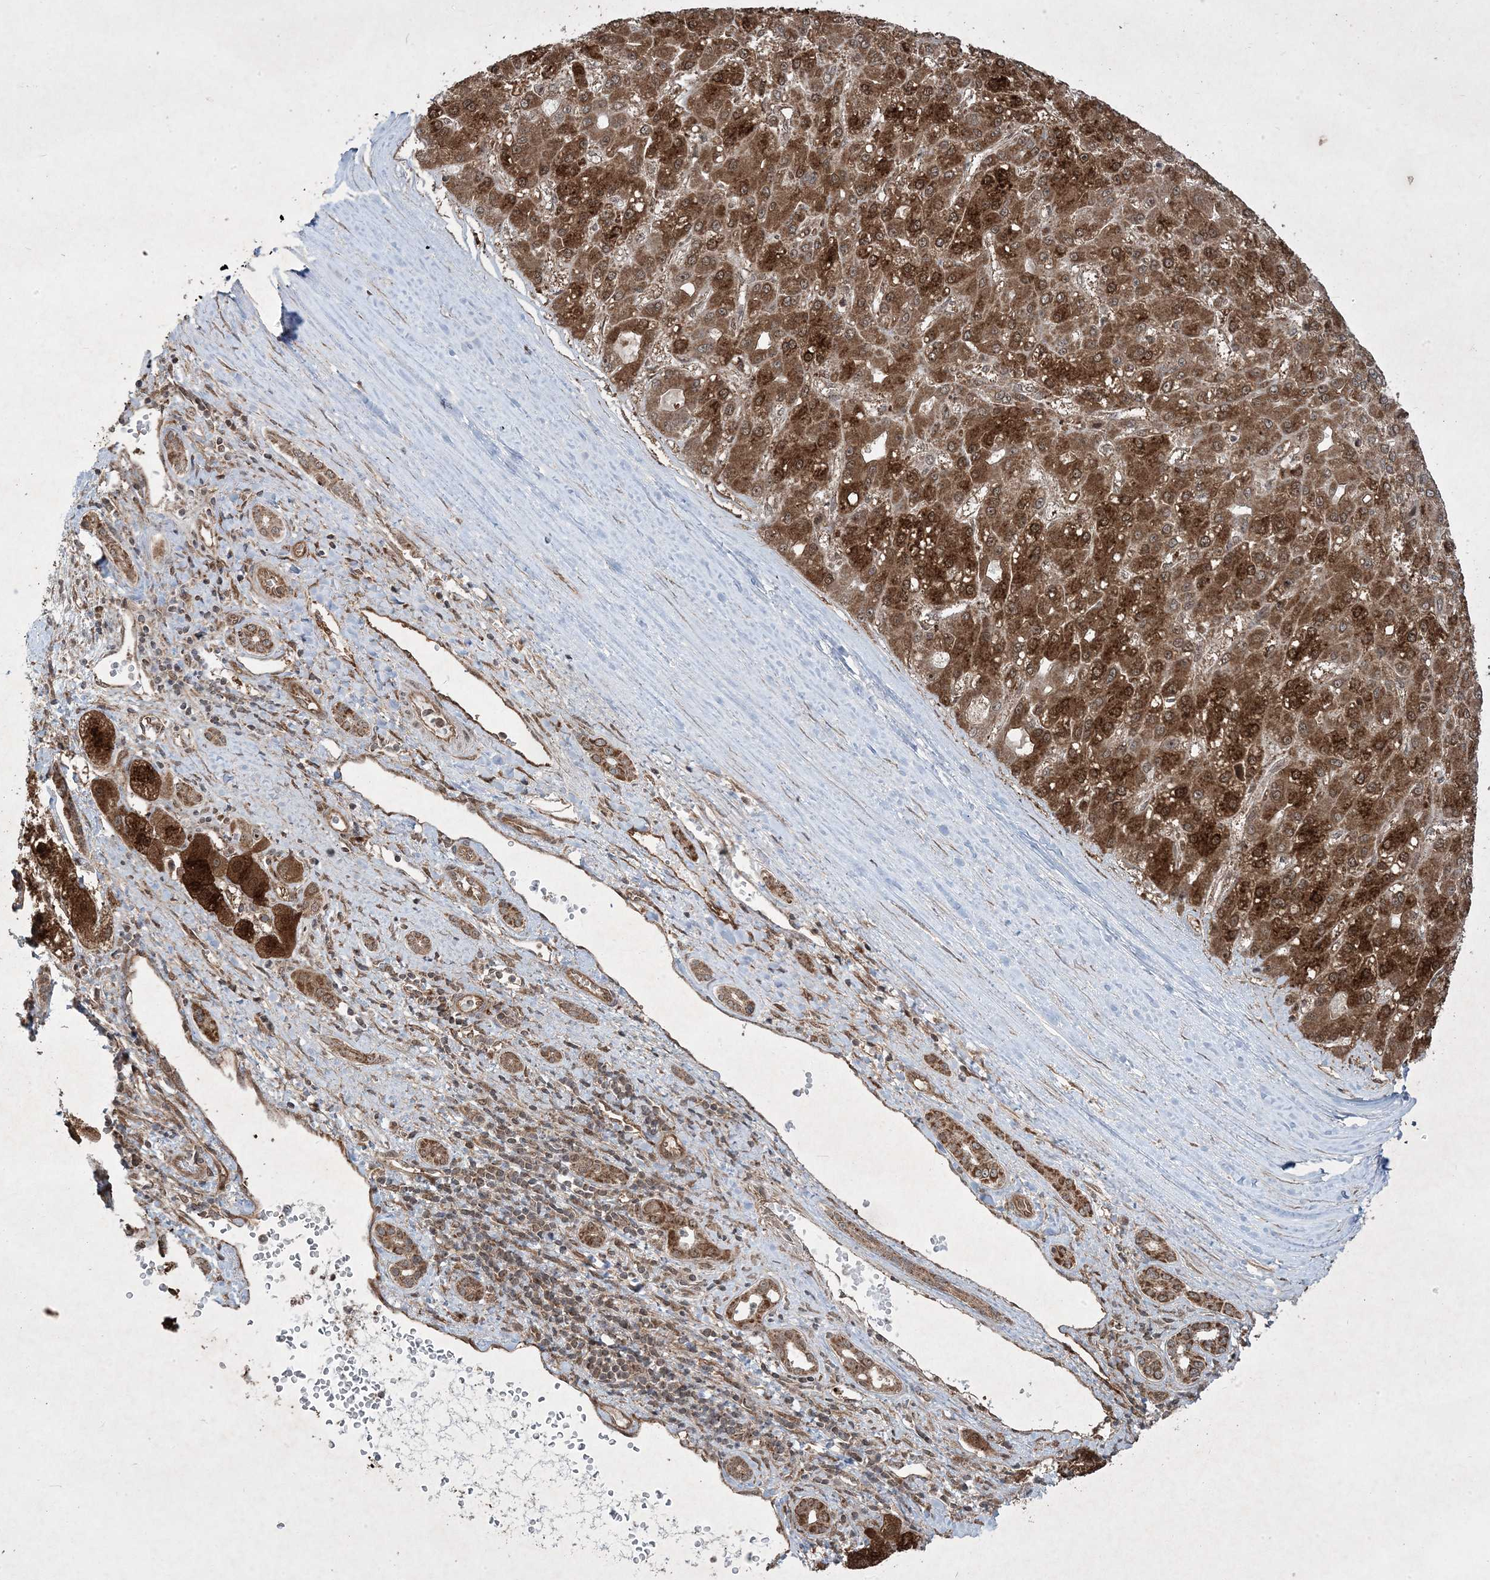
{"staining": {"intensity": "strong", "quantity": ">75%", "location": "cytoplasmic/membranous,nuclear"}, "tissue": "liver cancer", "cell_type": "Tumor cells", "image_type": "cancer", "snomed": [{"axis": "morphology", "description": "Carcinoma, Hepatocellular, NOS"}, {"axis": "topography", "description": "Liver"}], "caption": "This histopathology image reveals IHC staining of human liver cancer, with high strong cytoplasmic/membranous and nuclear expression in about >75% of tumor cells.", "gene": "PLEKHM2", "patient": {"sex": "male", "age": 67}}